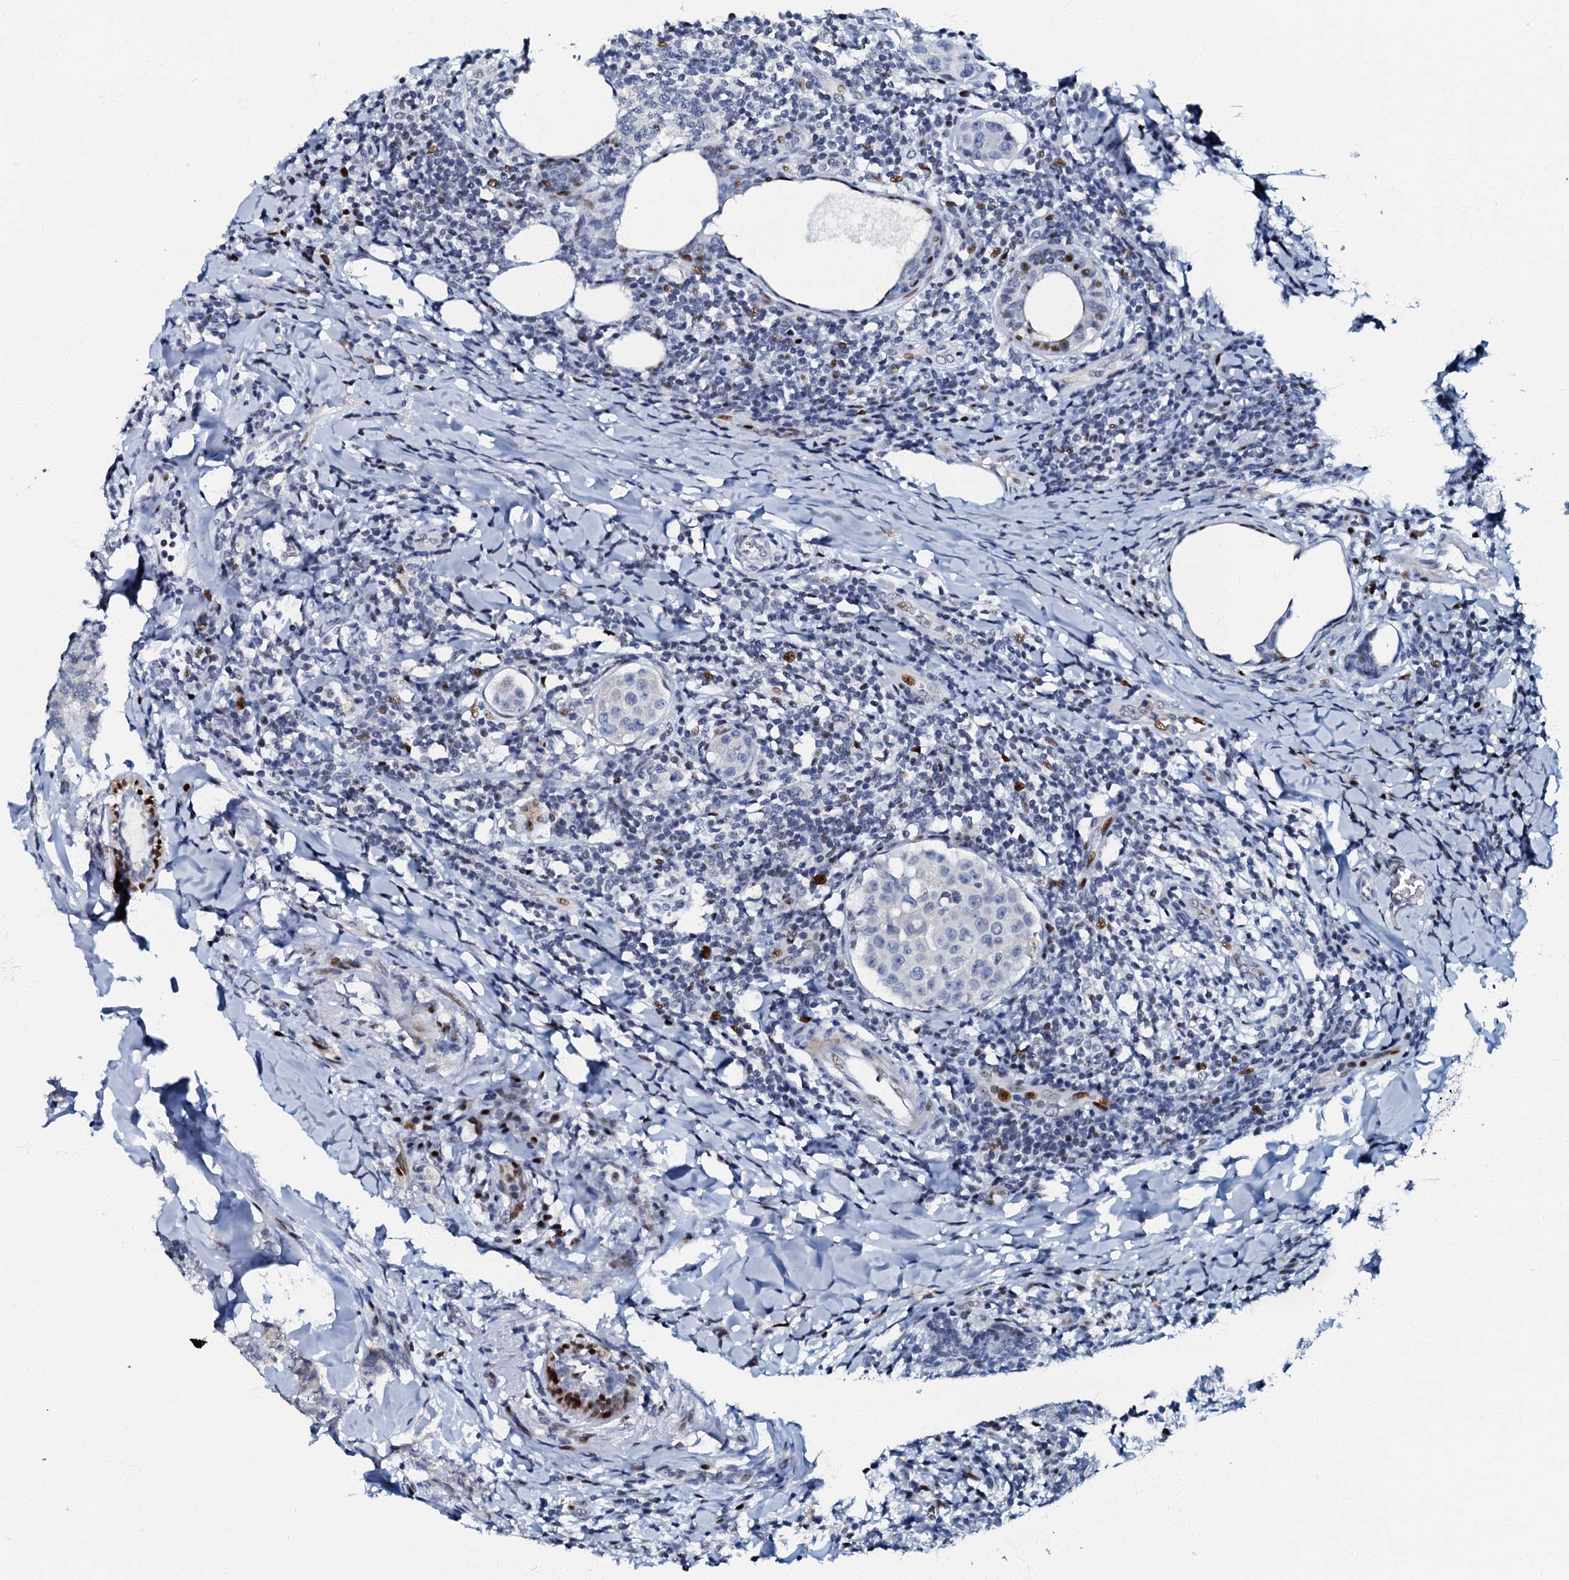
{"staining": {"intensity": "negative", "quantity": "none", "location": "none"}, "tissue": "breast cancer", "cell_type": "Tumor cells", "image_type": "cancer", "snomed": [{"axis": "morphology", "description": "Duct carcinoma"}, {"axis": "topography", "description": "Breast"}], "caption": "IHC image of breast intraductal carcinoma stained for a protein (brown), which shows no positivity in tumor cells.", "gene": "MFSD5", "patient": {"sex": "female", "age": 40}}